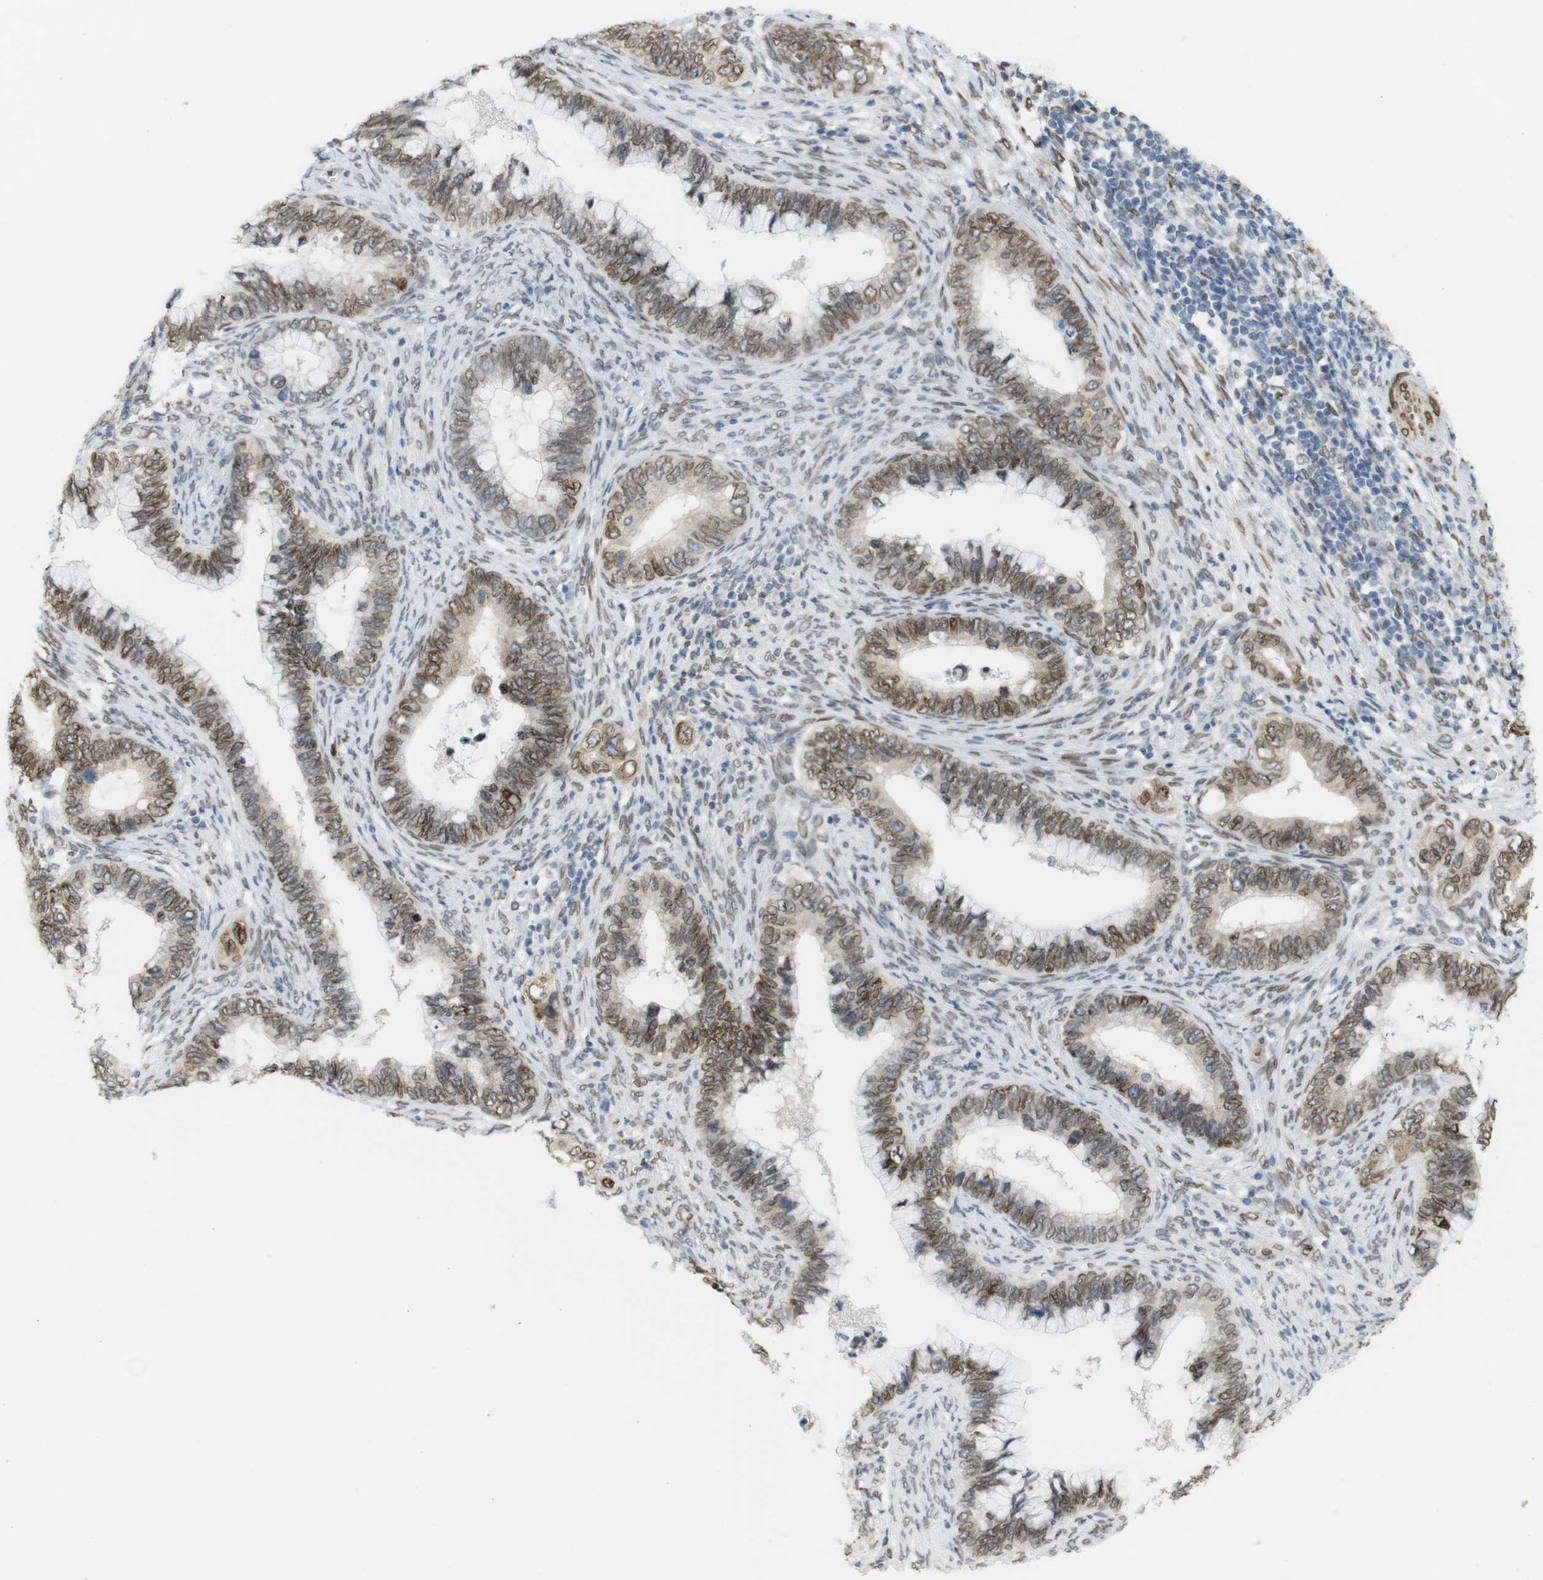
{"staining": {"intensity": "moderate", "quantity": ">75%", "location": "cytoplasmic/membranous,nuclear"}, "tissue": "cervical cancer", "cell_type": "Tumor cells", "image_type": "cancer", "snomed": [{"axis": "morphology", "description": "Adenocarcinoma, NOS"}, {"axis": "topography", "description": "Cervix"}], "caption": "Cervical cancer stained with IHC reveals moderate cytoplasmic/membranous and nuclear positivity in about >75% of tumor cells.", "gene": "ARL6IP6", "patient": {"sex": "female", "age": 44}}